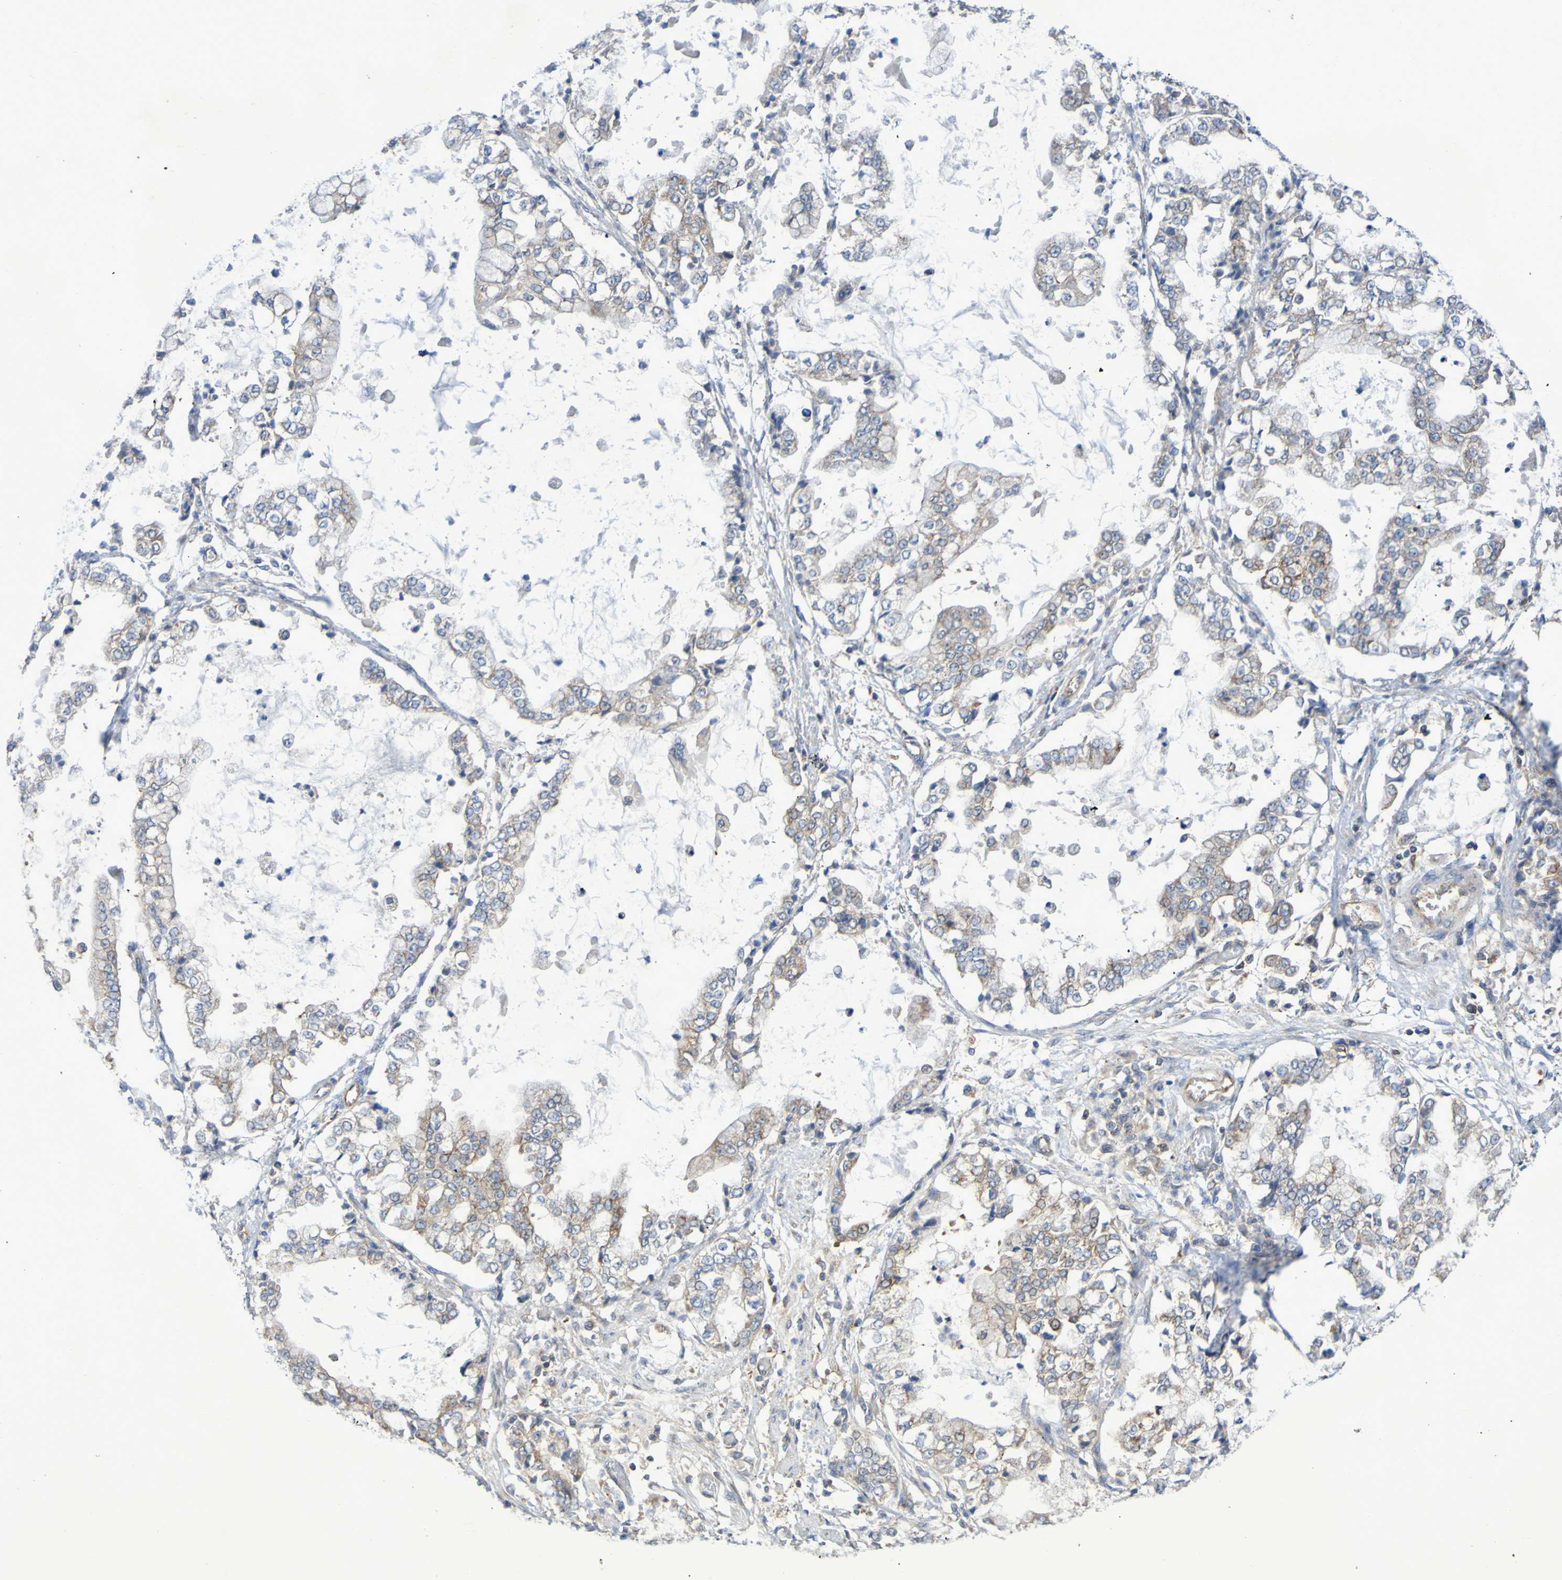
{"staining": {"intensity": "weak", "quantity": ">75%", "location": "cytoplasmic/membranous"}, "tissue": "stomach cancer", "cell_type": "Tumor cells", "image_type": "cancer", "snomed": [{"axis": "morphology", "description": "Adenocarcinoma, NOS"}, {"axis": "topography", "description": "Stomach"}], "caption": "Human adenocarcinoma (stomach) stained with a protein marker exhibits weak staining in tumor cells.", "gene": "LMBRD2", "patient": {"sex": "male", "age": 76}}